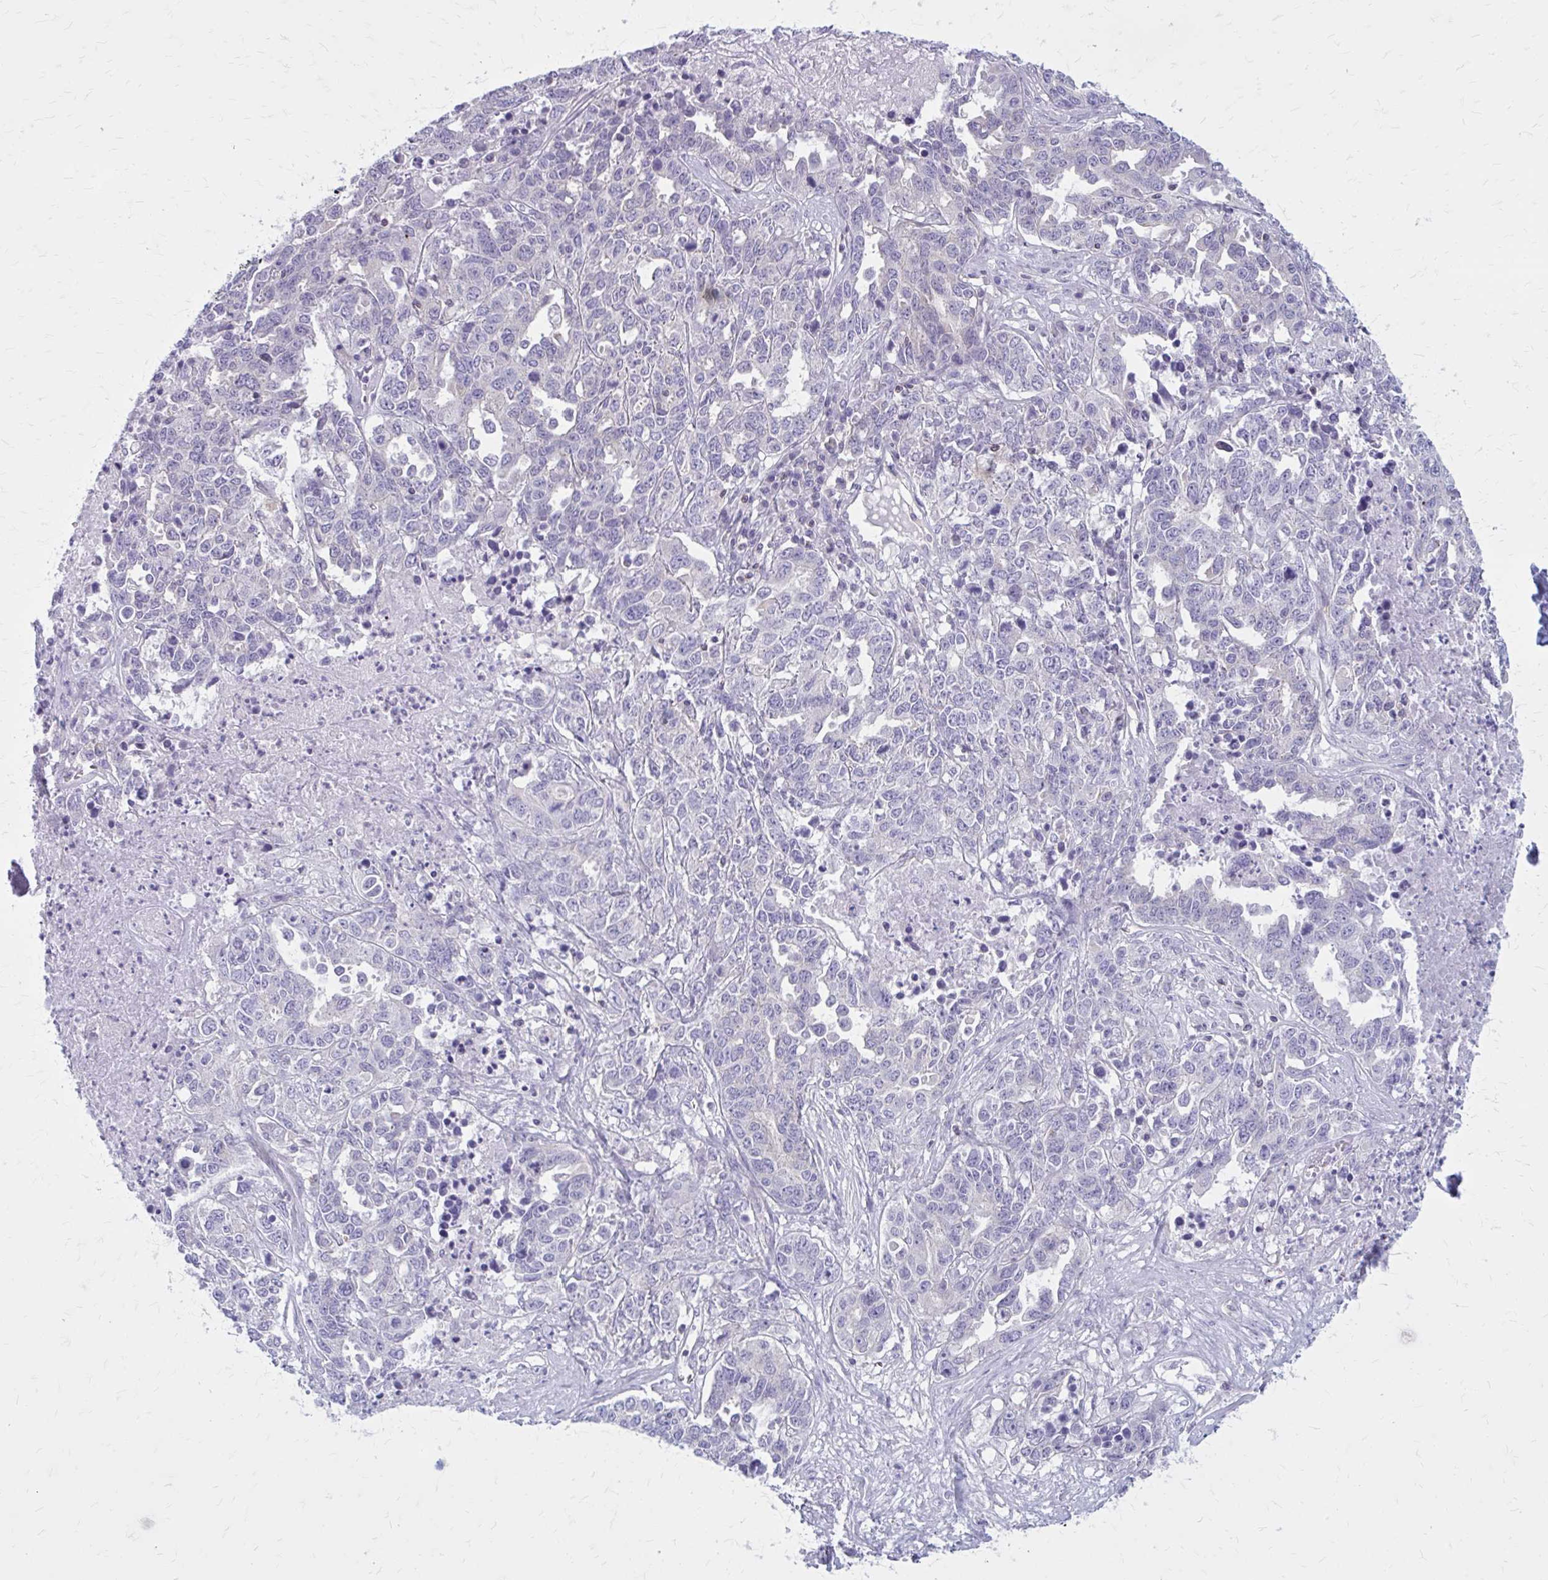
{"staining": {"intensity": "negative", "quantity": "none", "location": "none"}, "tissue": "ovarian cancer", "cell_type": "Tumor cells", "image_type": "cancer", "snomed": [{"axis": "morphology", "description": "Carcinoma, endometroid"}, {"axis": "topography", "description": "Ovary"}], "caption": "Immunohistochemical staining of human endometroid carcinoma (ovarian) displays no significant staining in tumor cells.", "gene": "PITPNM1", "patient": {"sex": "female", "age": 62}}